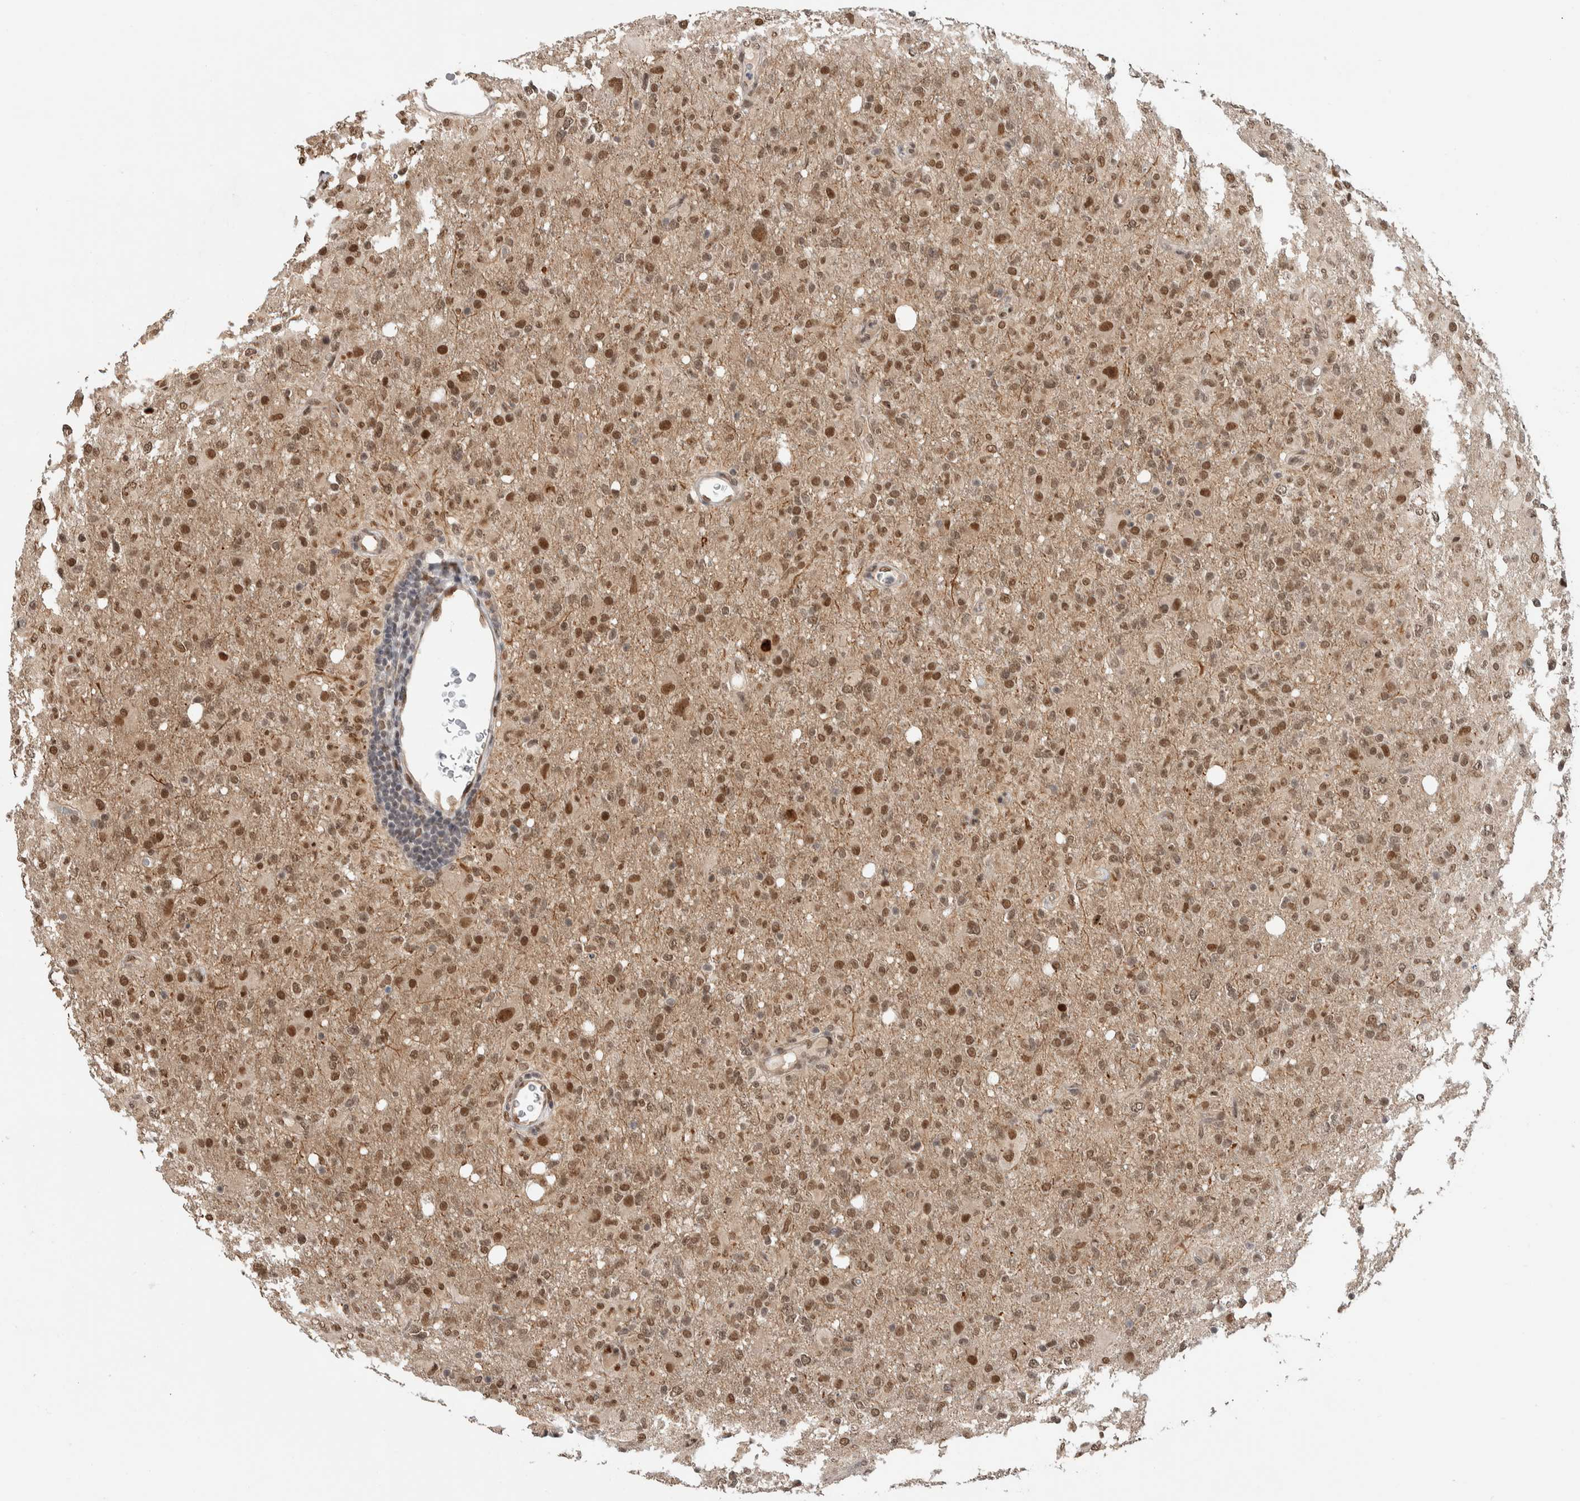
{"staining": {"intensity": "moderate", "quantity": ">75%", "location": "cytoplasmic/membranous,nuclear"}, "tissue": "glioma", "cell_type": "Tumor cells", "image_type": "cancer", "snomed": [{"axis": "morphology", "description": "Glioma, malignant, High grade"}, {"axis": "topography", "description": "Brain"}], "caption": "High-magnification brightfield microscopy of glioma stained with DAB (3,3'-diaminobenzidine) (brown) and counterstained with hematoxylin (blue). tumor cells exhibit moderate cytoplasmic/membranous and nuclear positivity is present in about>75% of cells.", "gene": "TNRC18", "patient": {"sex": "female", "age": 57}}